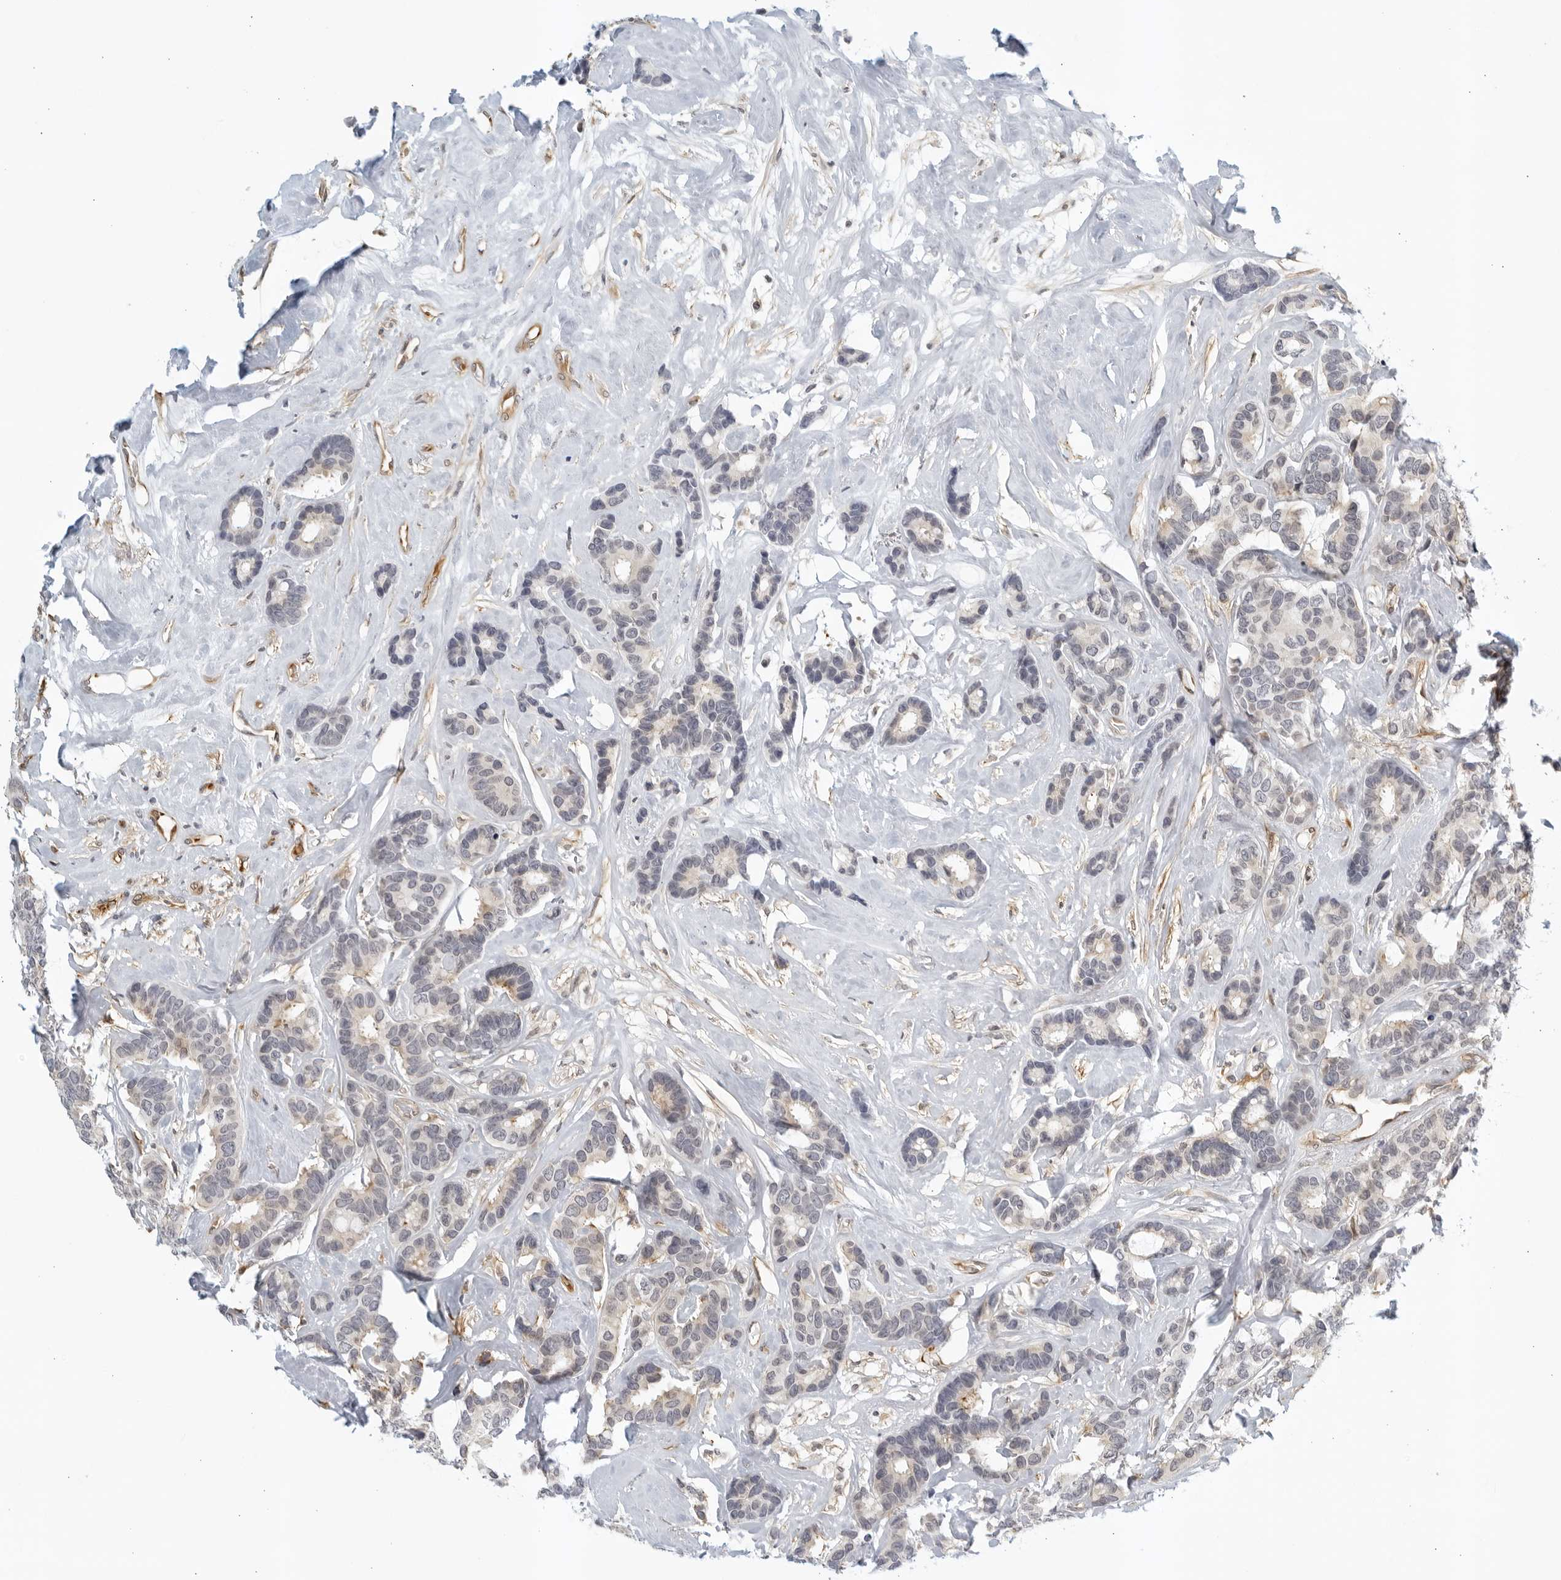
{"staining": {"intensity": "negative", "quantity": "none", "location": "none"}, "tissue": "breast cancer", "cell_type": "Tumor cells", "image_type": "cancer", "snomed": [{"axis": "morphology", "description": "Duct carcinoma"}, {"axis": "topography", "description": "Breast"}], "caption": "Immunohistochemistry (IHC) micrograph of neoplastic tissue: infiltrating ductal carcinoma (breast) stained with DAB (3,3'-diaminobenzidine) exhibits no significant protein expression in tumor cells. (DAB immunohistochemistry, high magnification).", "gene": "SERTAD4", "patient": {"sex": "female", "age": 87}}